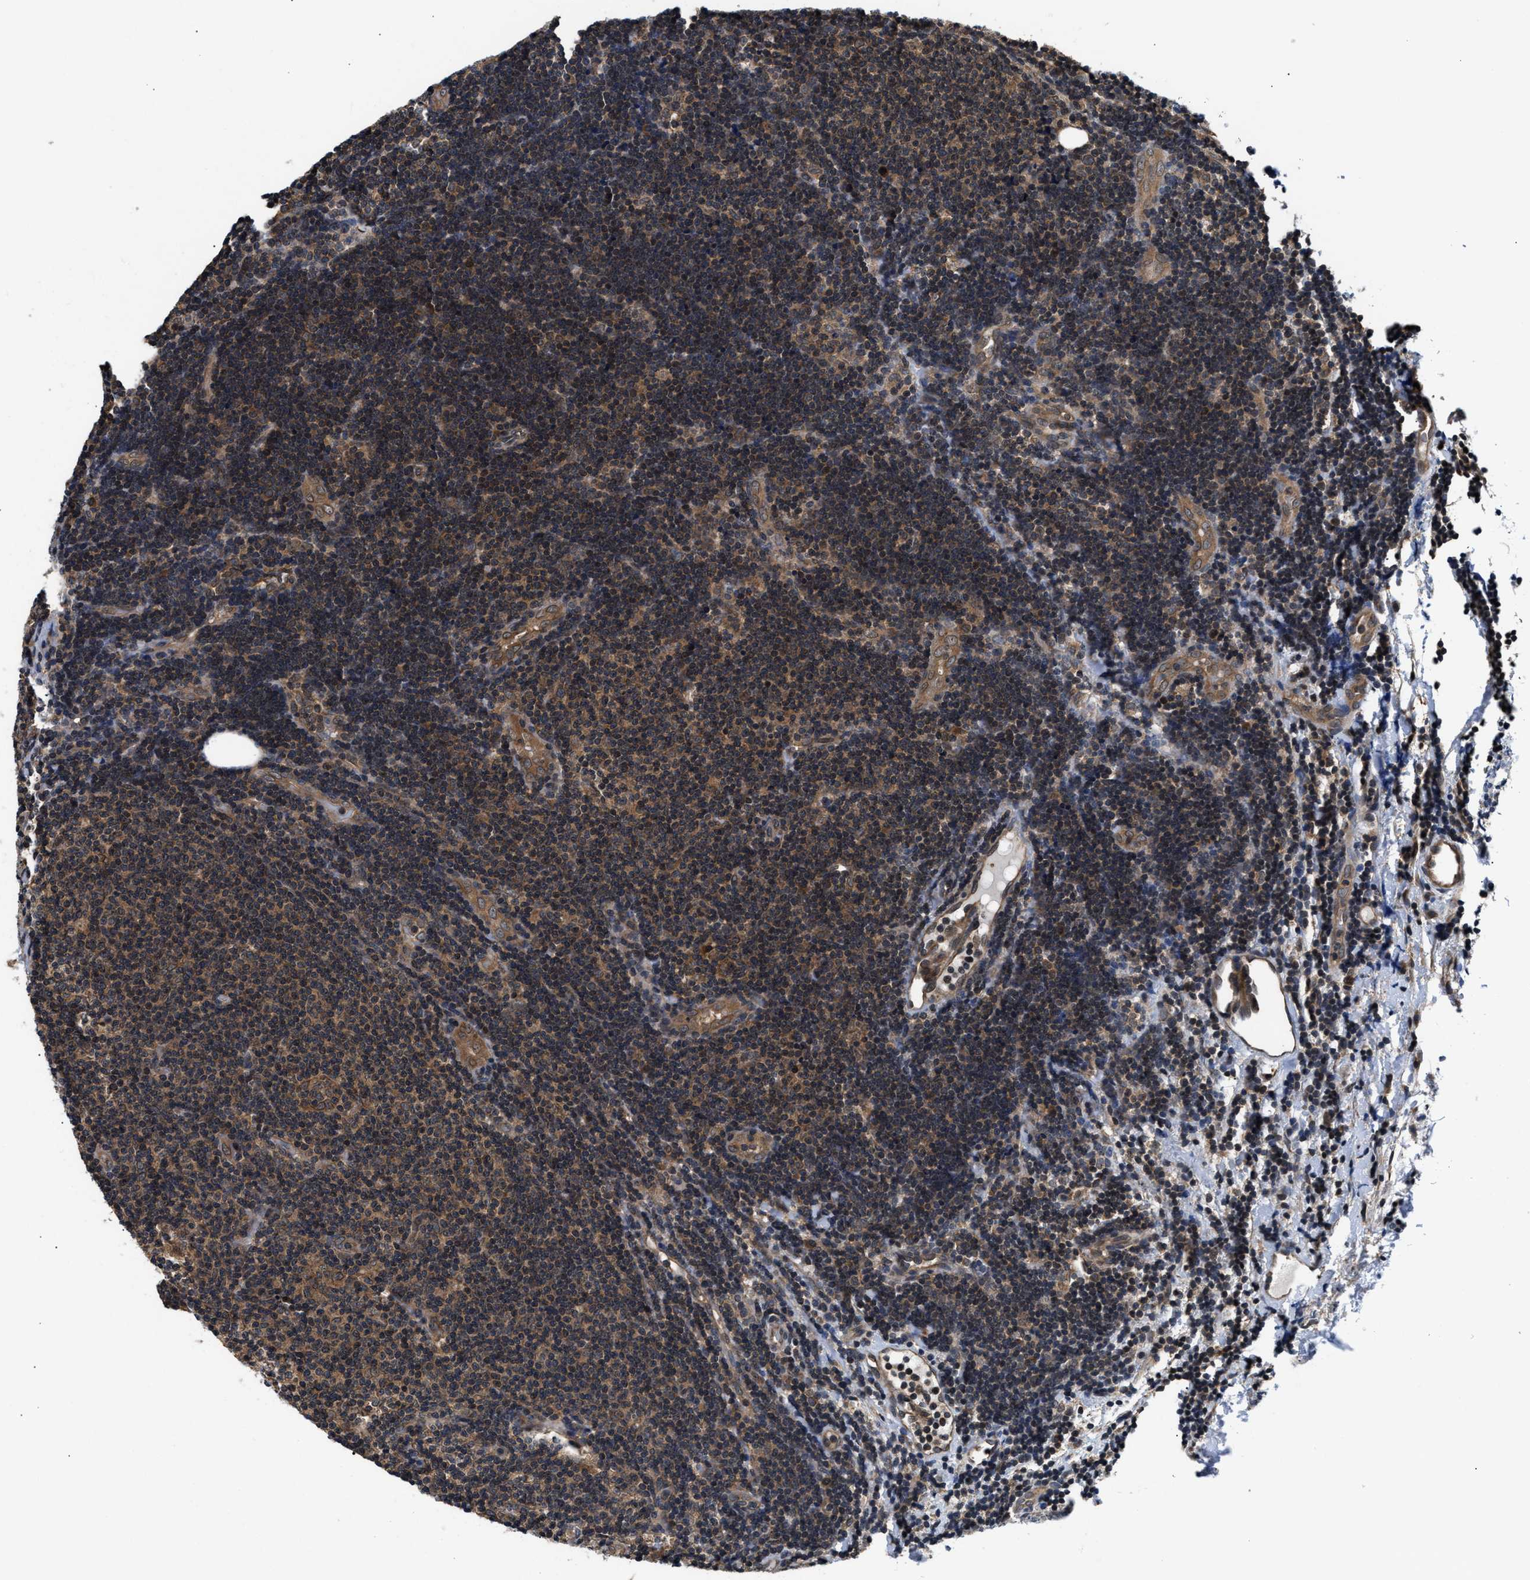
{"staining": {"intensity": "moderate", "quantity": ">75%", "location": "cytoplasmic/membranous"}, "tissue": "lymphoma", "cell_type": "Tumor cells", "image_type": "cancer", "snomed": [{"axis": "morphology", "description": "Malignant lymphoma, non-Hodgkin's type, Low grade"}, {"axis": "topography", "description": "Lymph node"}], "caption": "Immunohistochemical staining of lymphoma exhibits medium levels of moderate cytoplasmic/membranous expression in about >75% of tumor cells.", "gene": "RAB29", "patient": {"sex": "male", "age": 83}}